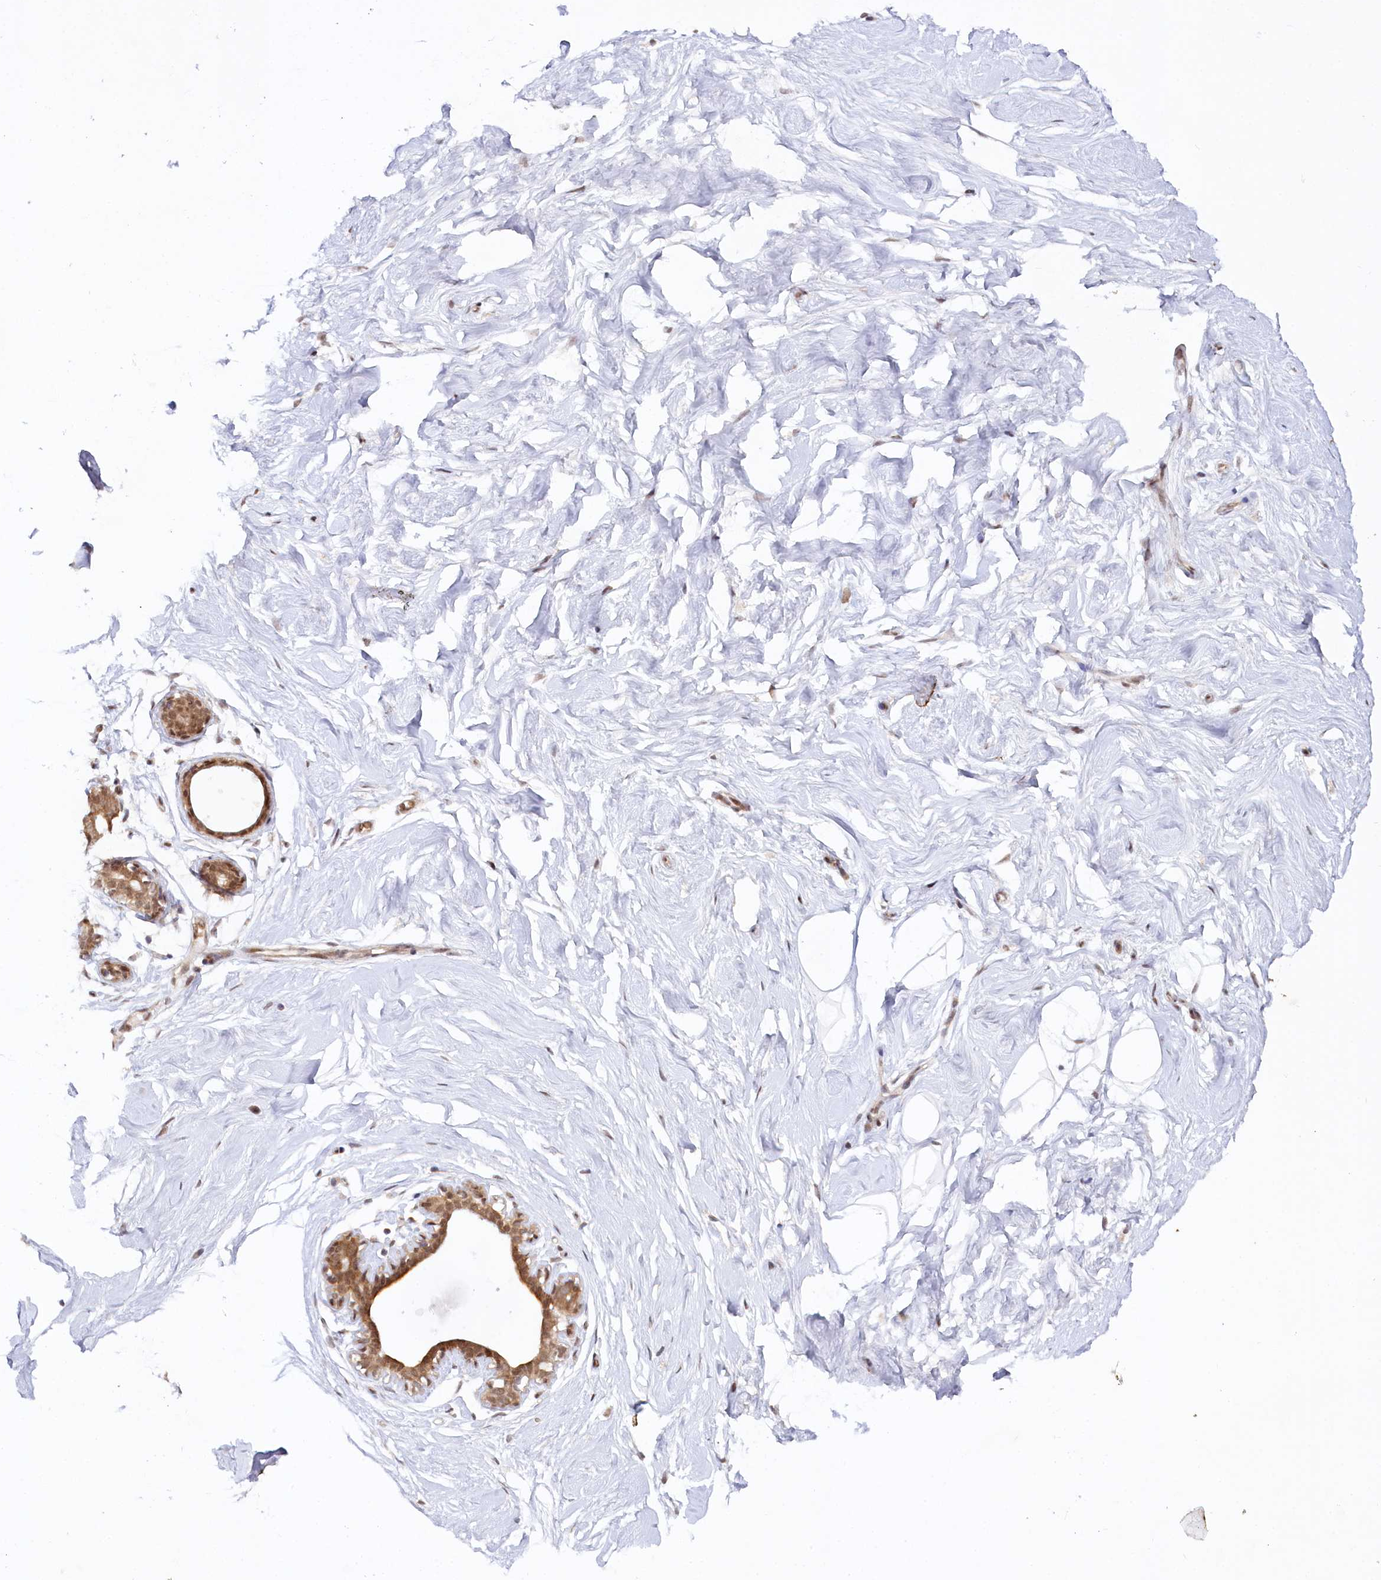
{"staining": {"intensity": "negative", "quantity": "none", "location": "none"}, "tissue": "breast", "cell_type": "Adipocytes", "image_type": "normal", "snomed": [{"axis": "morphology", "description": "Normal tissue, NOS"}, {"axis": "morphology", "description": "Adenoma, NOS"}, {"axis": "topography", "description": "Breast"}], "caption": "A high-resolution histopathology image shows immunohistochemistry staining of normal breast, which shows no significant expression in adipocytes. (Brightfield microscopy of DAB (3,3'-diaminobenzidine) IHC at high magnification).", "gene": "CCDC65", "patient": {"sex": "female", "age": 23}}